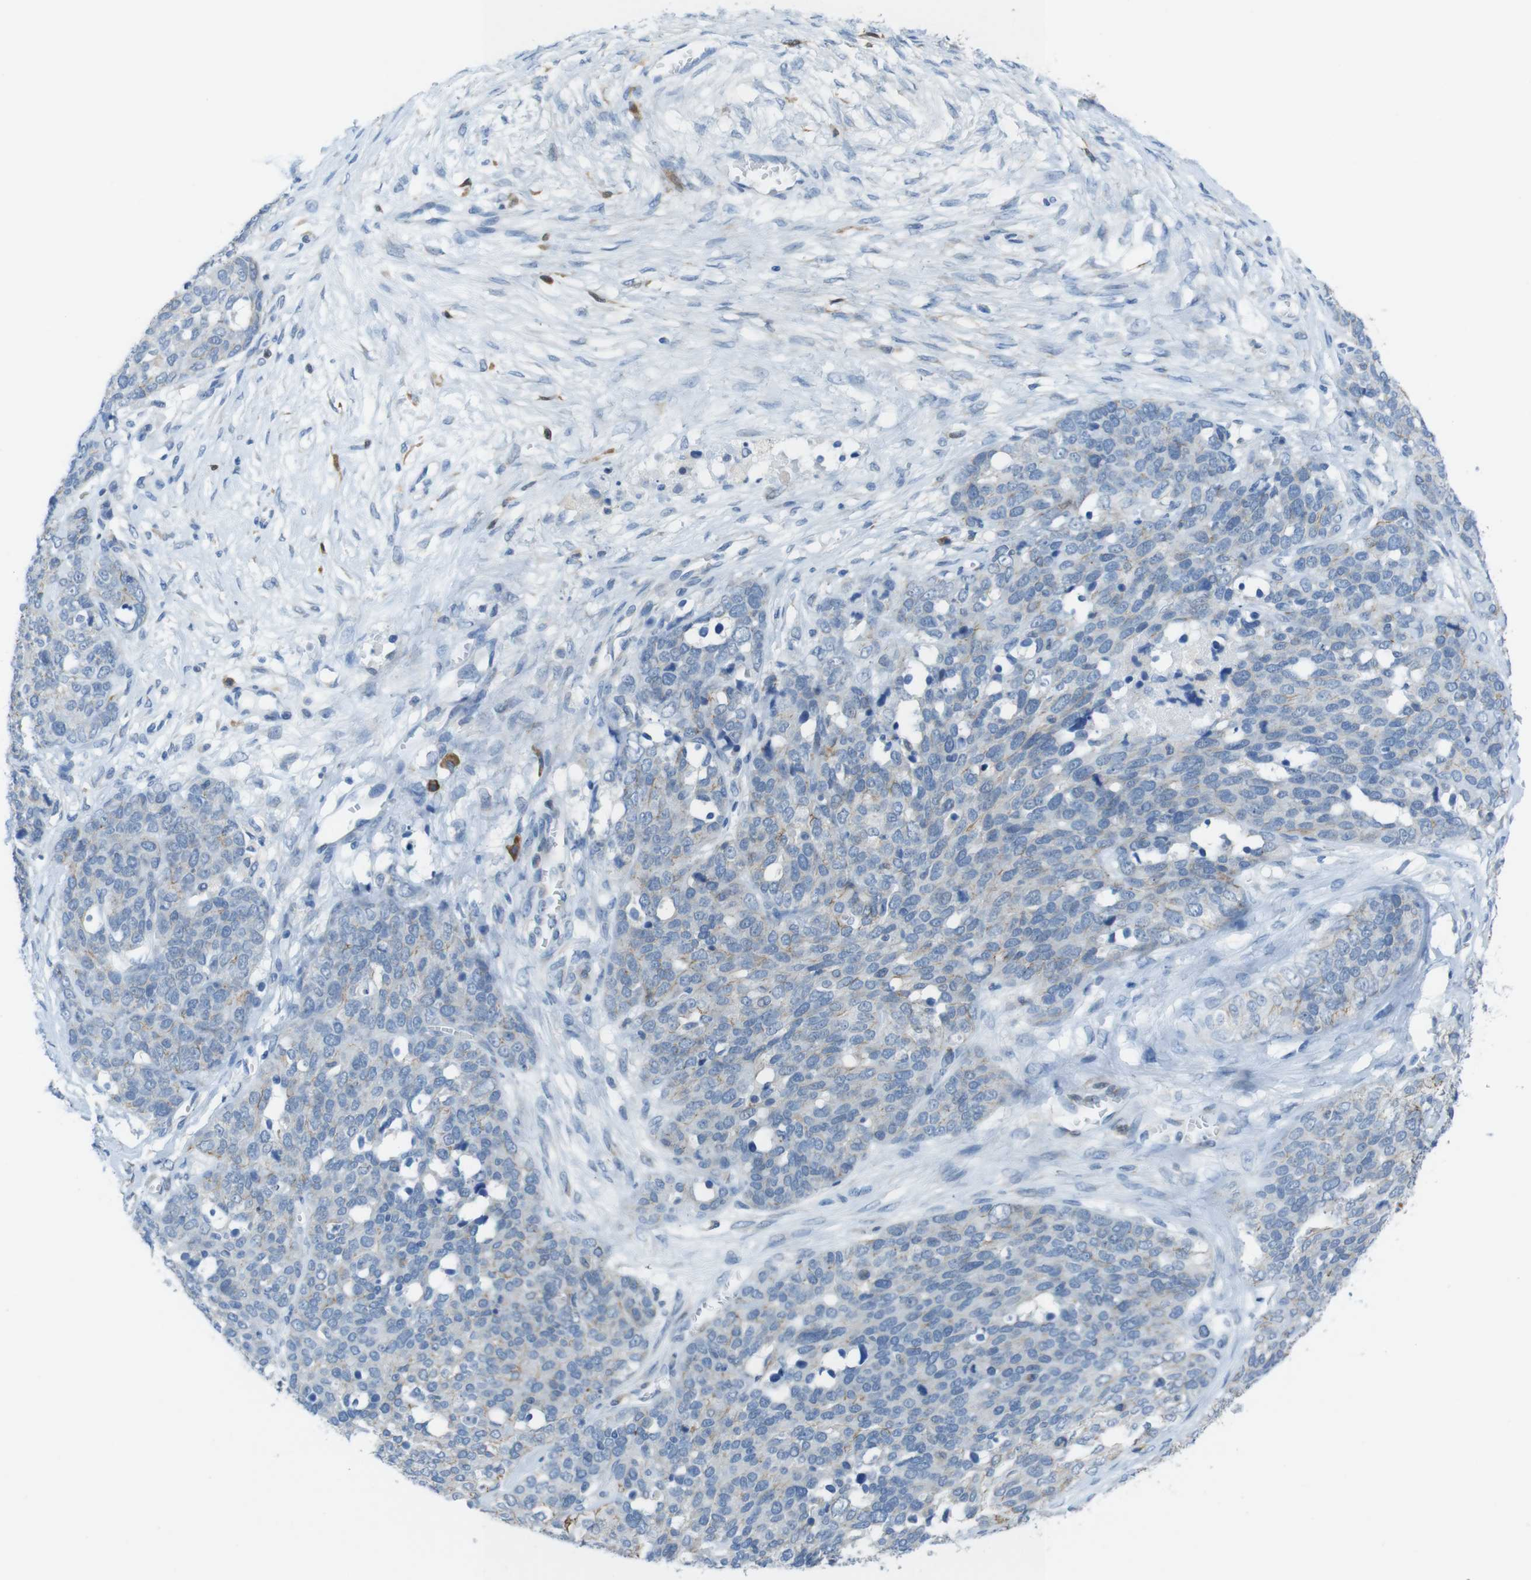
{"staining": {"intensity": "moderate", "quantity": "<25%", "location": "cytoplasmic/membranous"}, "tissue": "ovarian cancer", "cell_type": "Tumor cells", "image_type": "cancer", "snomed": [{"axis": "morphology", "description": "Cystadenocarcinoma, serous, NOS"}, {"axis": "topography", "description": "Ovary"}], "caption": "The immunohistochemical stain highlights moderate cytoplasmic/membranous expression in tumor cells of ovarian cancer tissue.", "gene": "CLMN", "patient": {"sex": "female", "age": 44}}